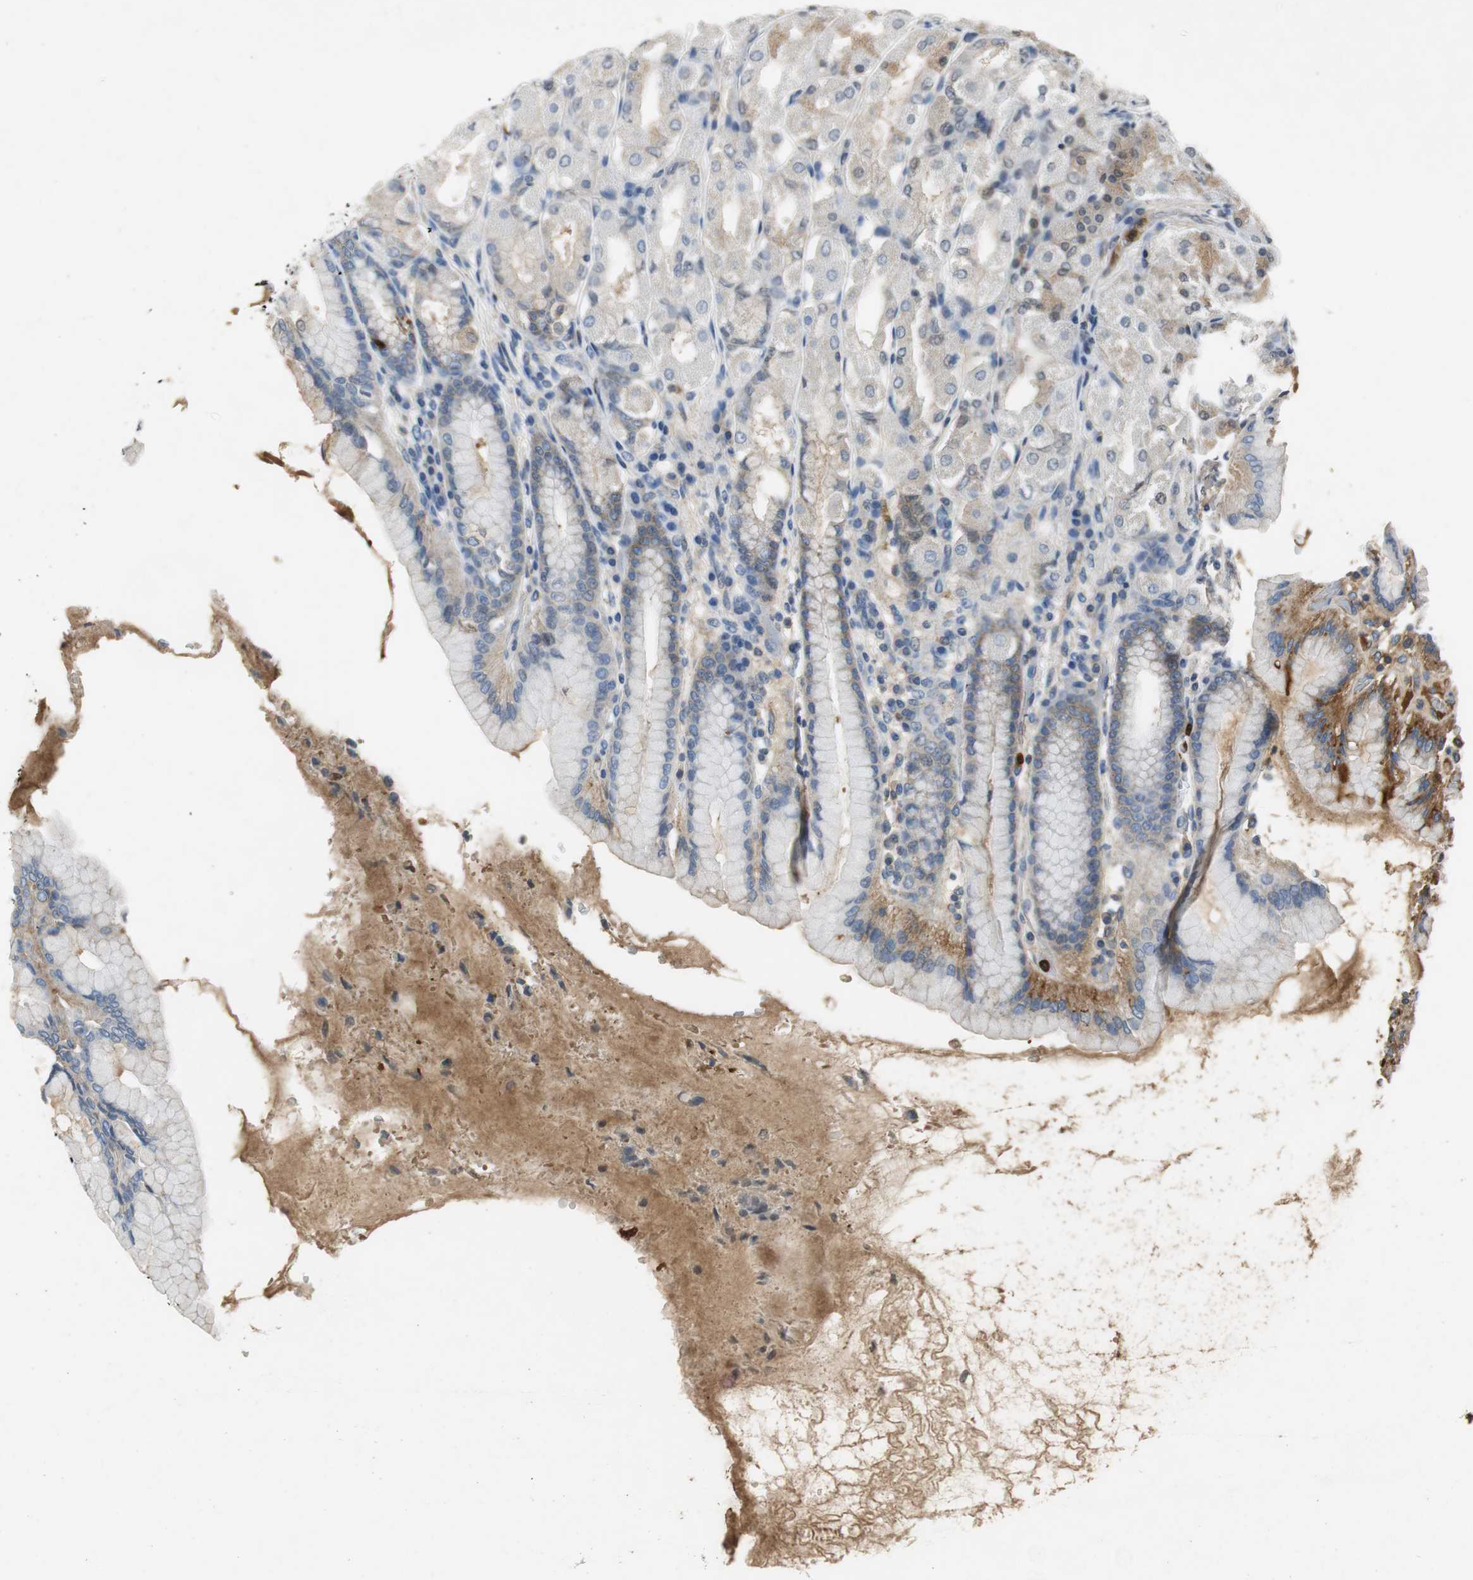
{"staining": {"intensity": "moderate", "quantity": ">75%", "location": "cytoplasmic/membranous,nuclear"}, "tissue": "stomach", "cell_type": "Glandular cells", "image_type": "normal", "snomed": [{"axis": "morphology", "description": "Normal tissue, NOS"}, {"axis": "topography", "description": "Stomach, upper"}], "caption": "This is a micrograph of immunohistochemistry (IHC) staining of normal stomach, which shows moderate positivity in the cytoplasmic/membranous,nuclear of glandular cells.", "gene": "ORM1", "patient": {"sex": "male", "age": 68}}